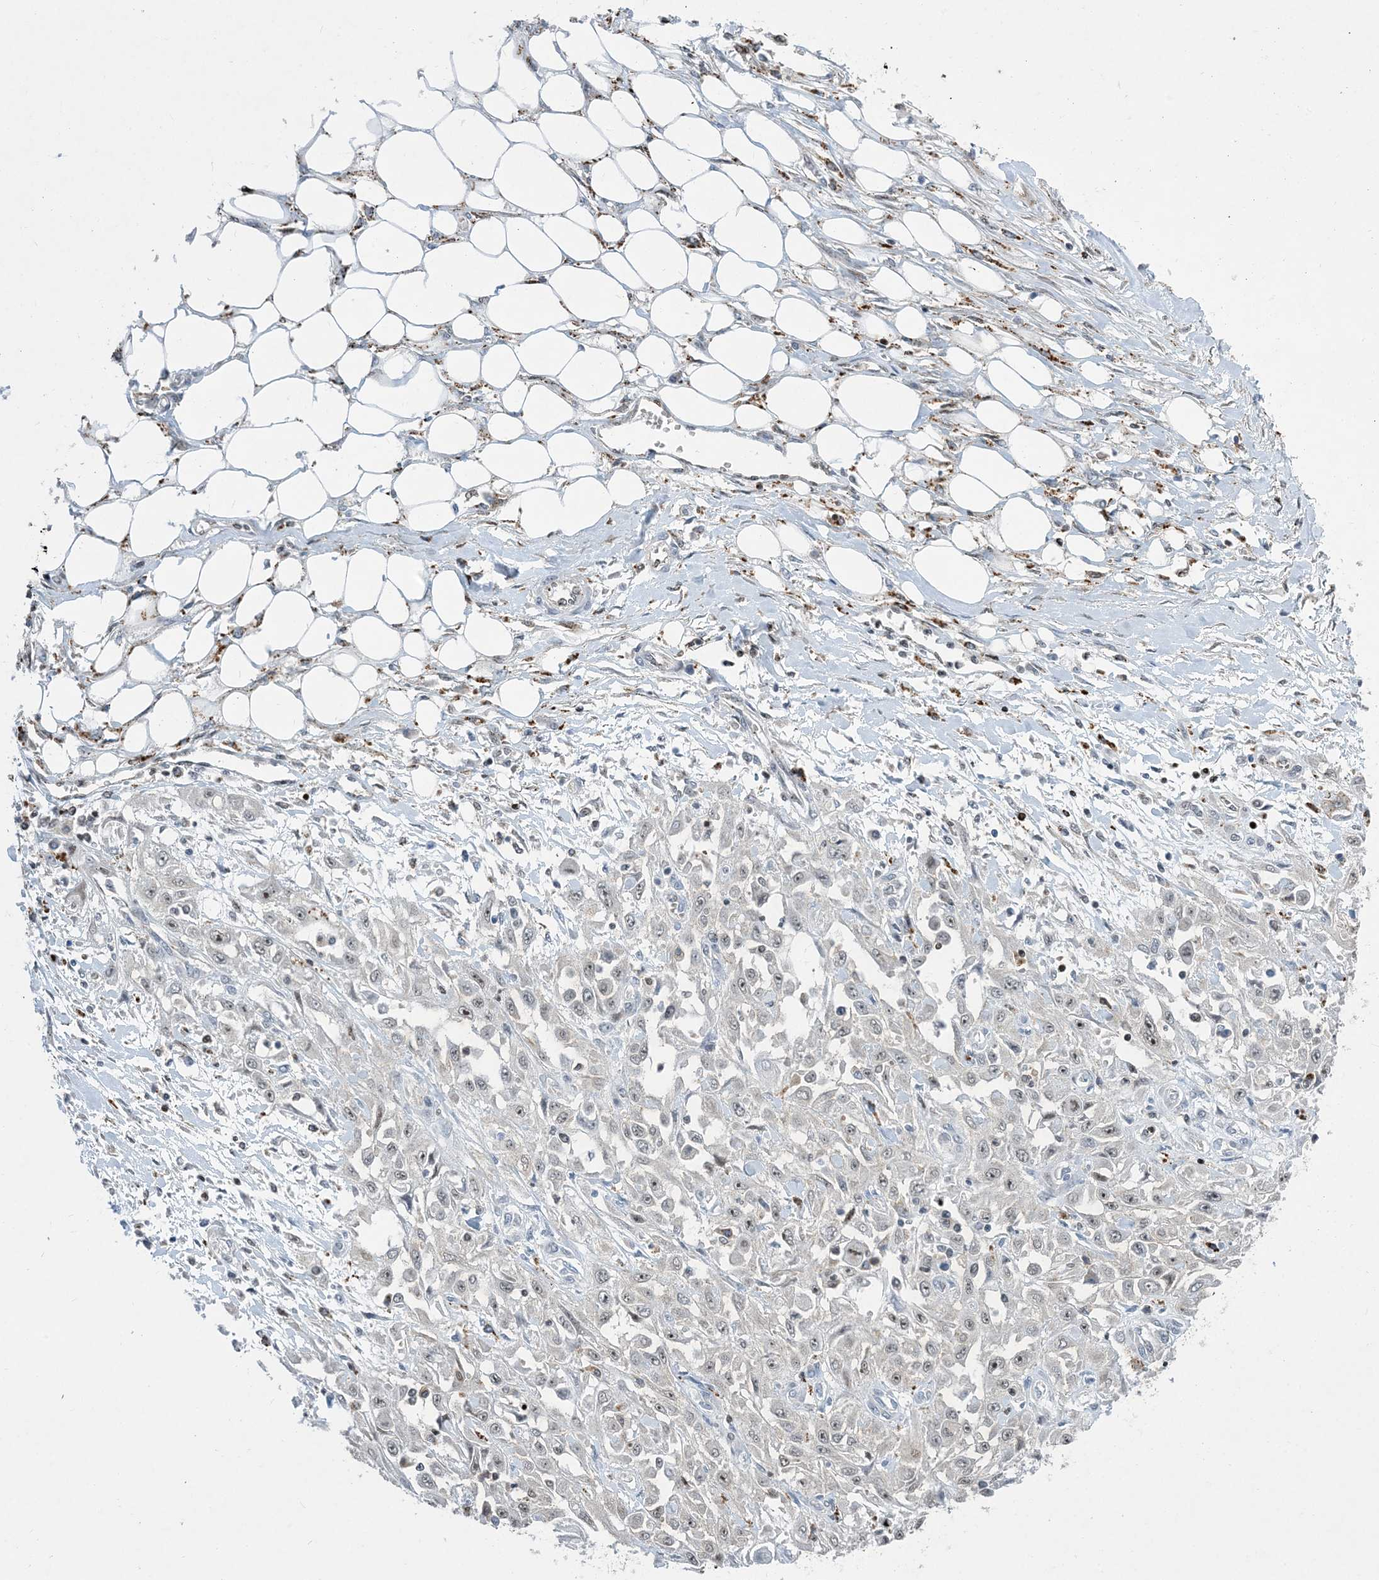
{"staining": {"intensity": "negative", "quantity": "none", "location": "none"}, "tissue": "skin cancer", "cell_type": "Tumor cells", "image_type": "cancer", "snomed": [{"axis": "morphology", "description": "Squamous cell carcinoma, NOS"}, {"axis": "morphology", "description": "Squamous cell carcinoma, metastatic, NOS"}, {"axis": "topography", "description": "Skin"}, {"axis": "topography", "description": "Lymph node"}], "caption": "A histopathology image of skin cancer stained for a protein displays no brown staining in tumor cells. (DAB (3,3'-diaminobenzidine) immunohistochemistry (IHC) visualized using brightfield microscopy, high magnification).", "gene": "SLC25A53", "patient": {"sex": "male", "age": 75}}